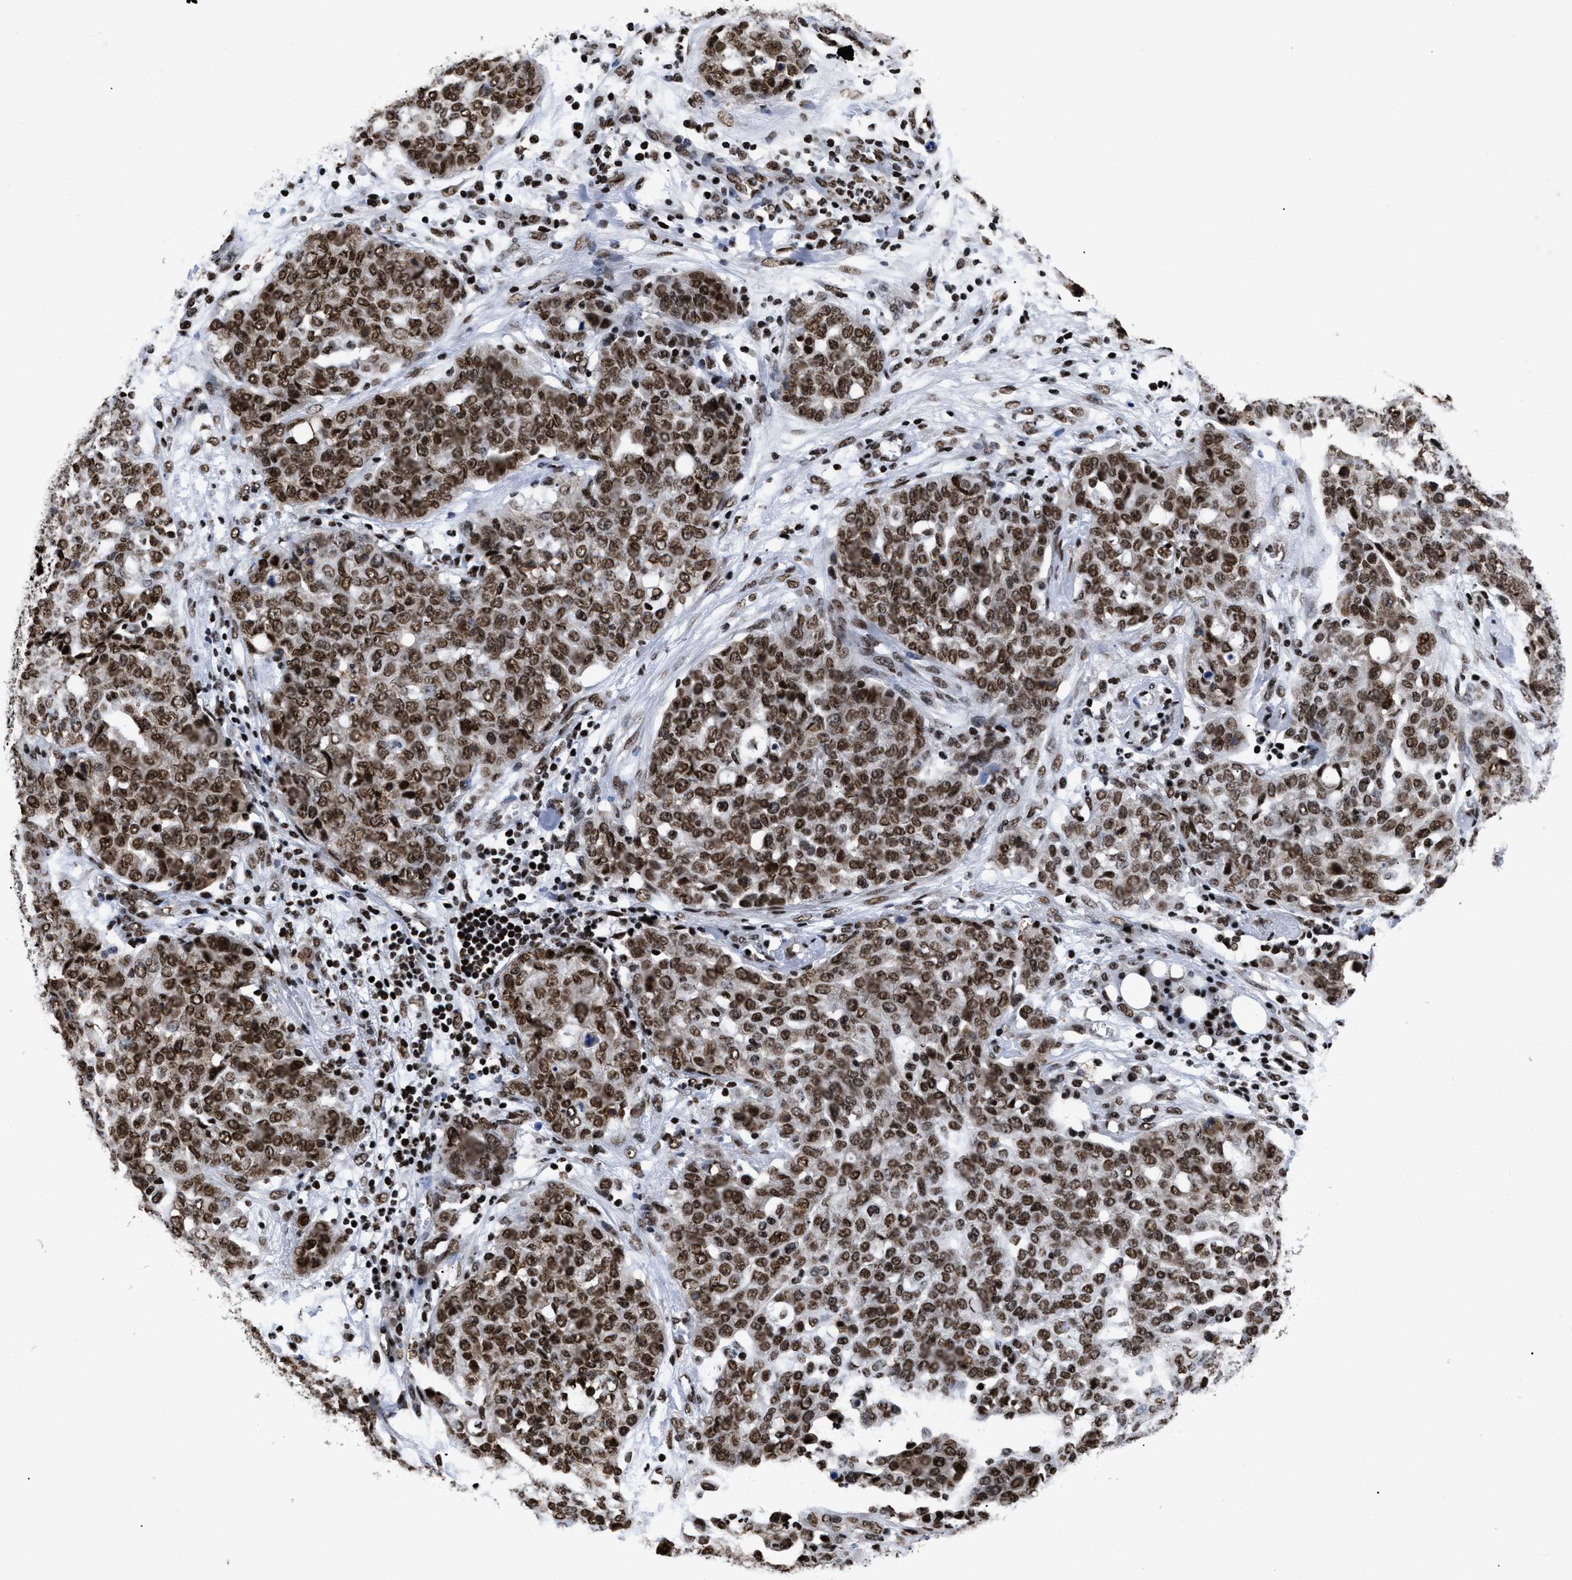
{"staining": {"intensity": "strong", "quantity": ">75%", "location": "nuclear"}, "tissue": "ovarian cancer", "cell_type": "Tumor cells", "image_type": "cancer", "snomed": [{"axis": "morphology", "description": "Cystadenocarcinoma, serous, NOS"}, {"axis": "topography", "description": "Soft tissue"}, {"axis": "topography", "description": "Ovary"}], "caption": "Ovarian cancer (serous cystadenocarcinoma) stained for a protein reveals strong nuclear positivity in tumor cells.", "gene": "CALHM3", "patient": {"sex": "female", "age": 57}}